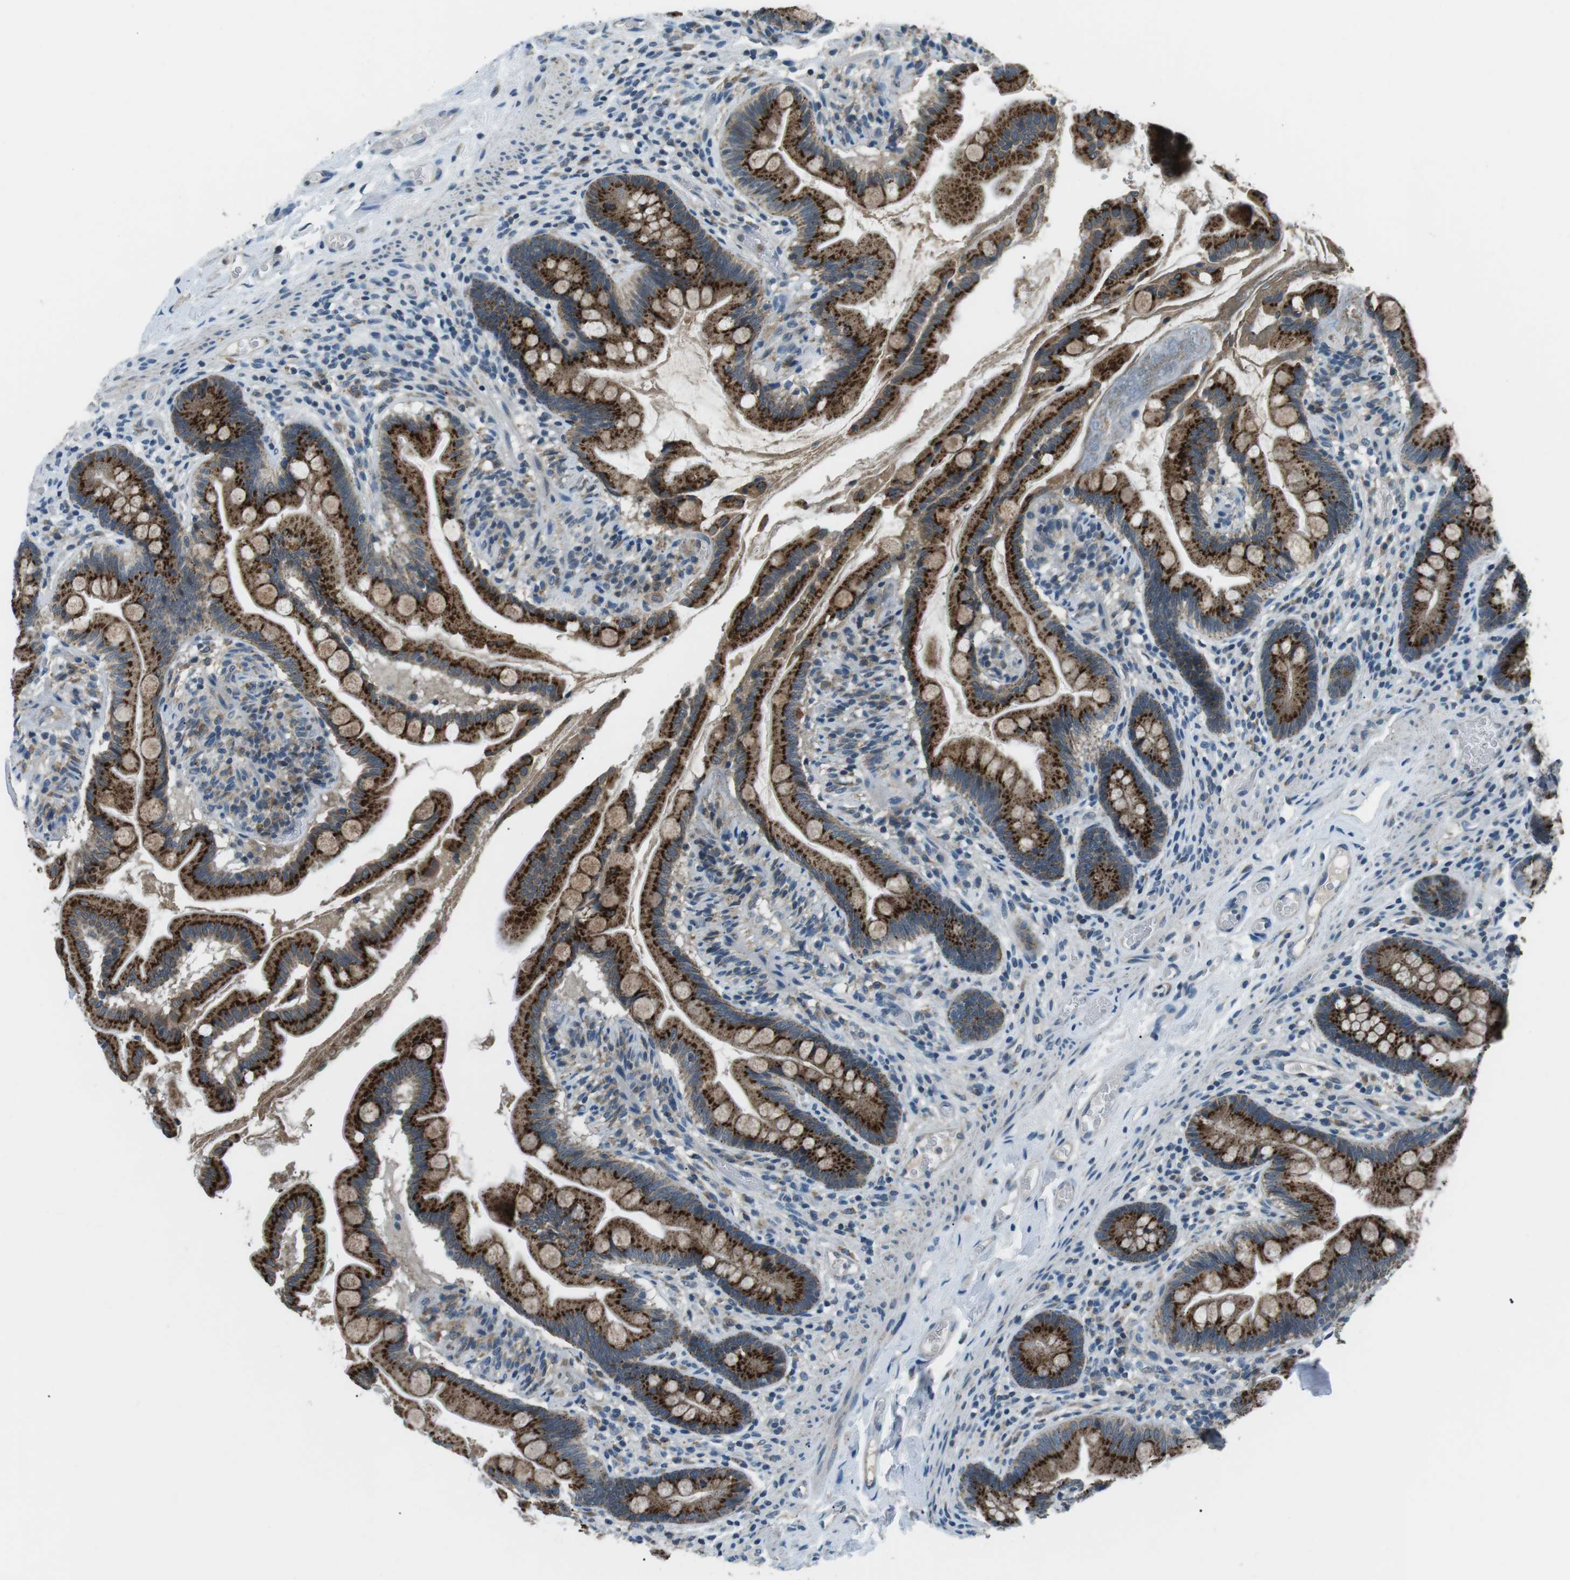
{"staining": {"intensity": "strong", "quantity": ">75%", "location": "cytoplasmic/membranous"}, "tissue": "small intestine", "cell_type": "Glandular cells", "image_type": "normal", "snomed": [{"axis": "morphology", "description": "Normal tissue, NOS"}, {"axis": "topography", "description": "Small intestine"}], "caption": "Protein expression analysis of normal small intestine displays strong cytoplasmic/membranous expression in about >75% of glandular cells. The protein is shown in brown color, while the nuclei are stained blue.", "gene": "FAM3B", "patient": {"sex": "female", "age": 56}}